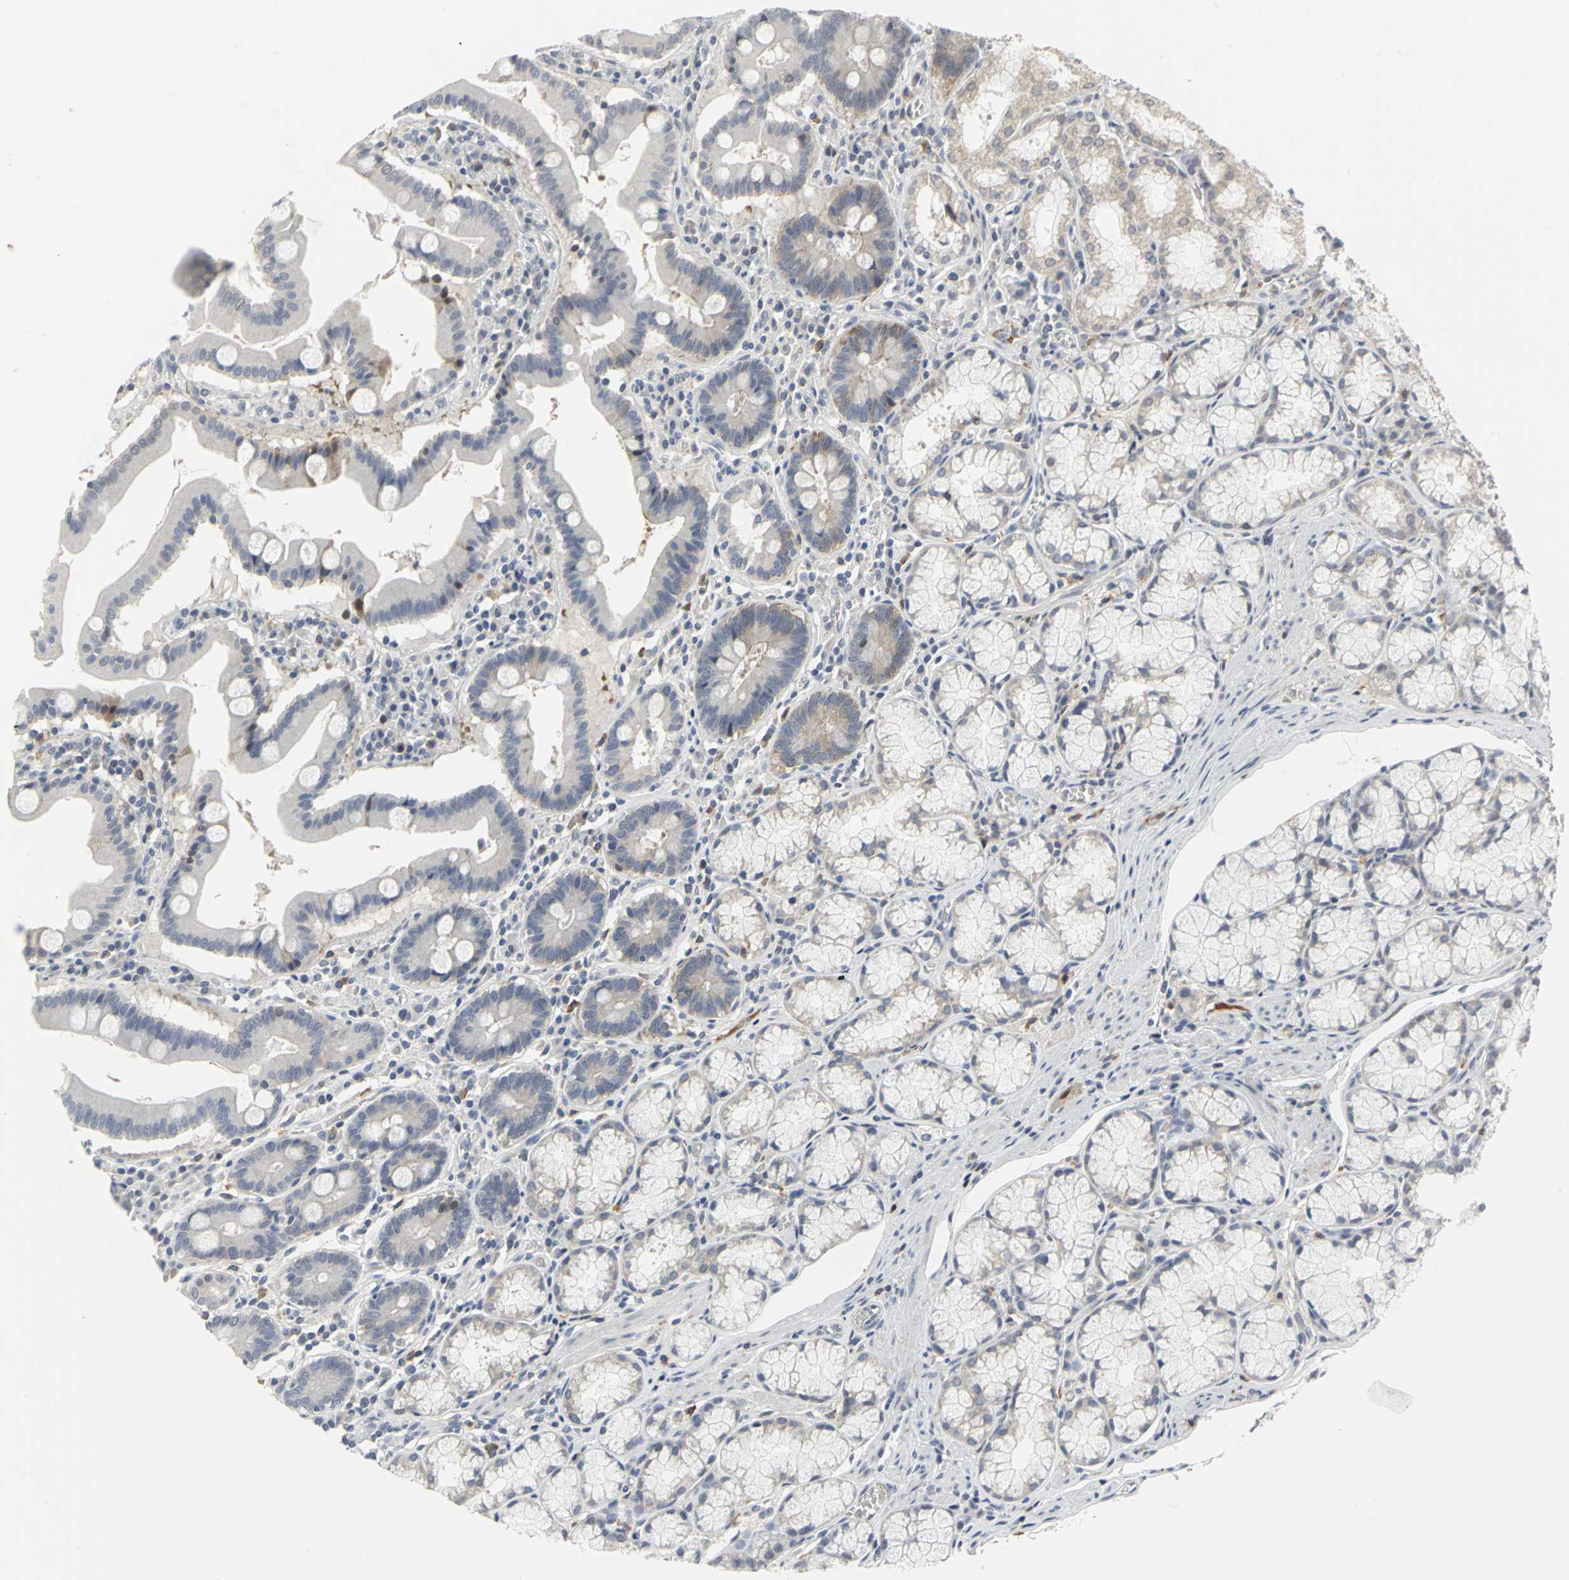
{"staining": {"intensity": "weak", "quantity": ">75%", "location": "cytoplasmic/membranous"}, "tissue": "stomach", "cell_type": "Glandular cells", "image_type": "normal", "snomed": [{"axis": "morphology", "description": "Normal tissue, NOS"}, {"axis": "topography", "description": "Stomach, lower"}], "caption": "Immunohistochemical staining of unremarkable human stomach displays >75% levels of weak cytoplasmic/membranous protein staining in about >75% of glandular cells. (Brightfield microscopy of DAB IHC at high magnification).", "gene": "ZIC1", "patient": {"sex": "male", "age": 56}}